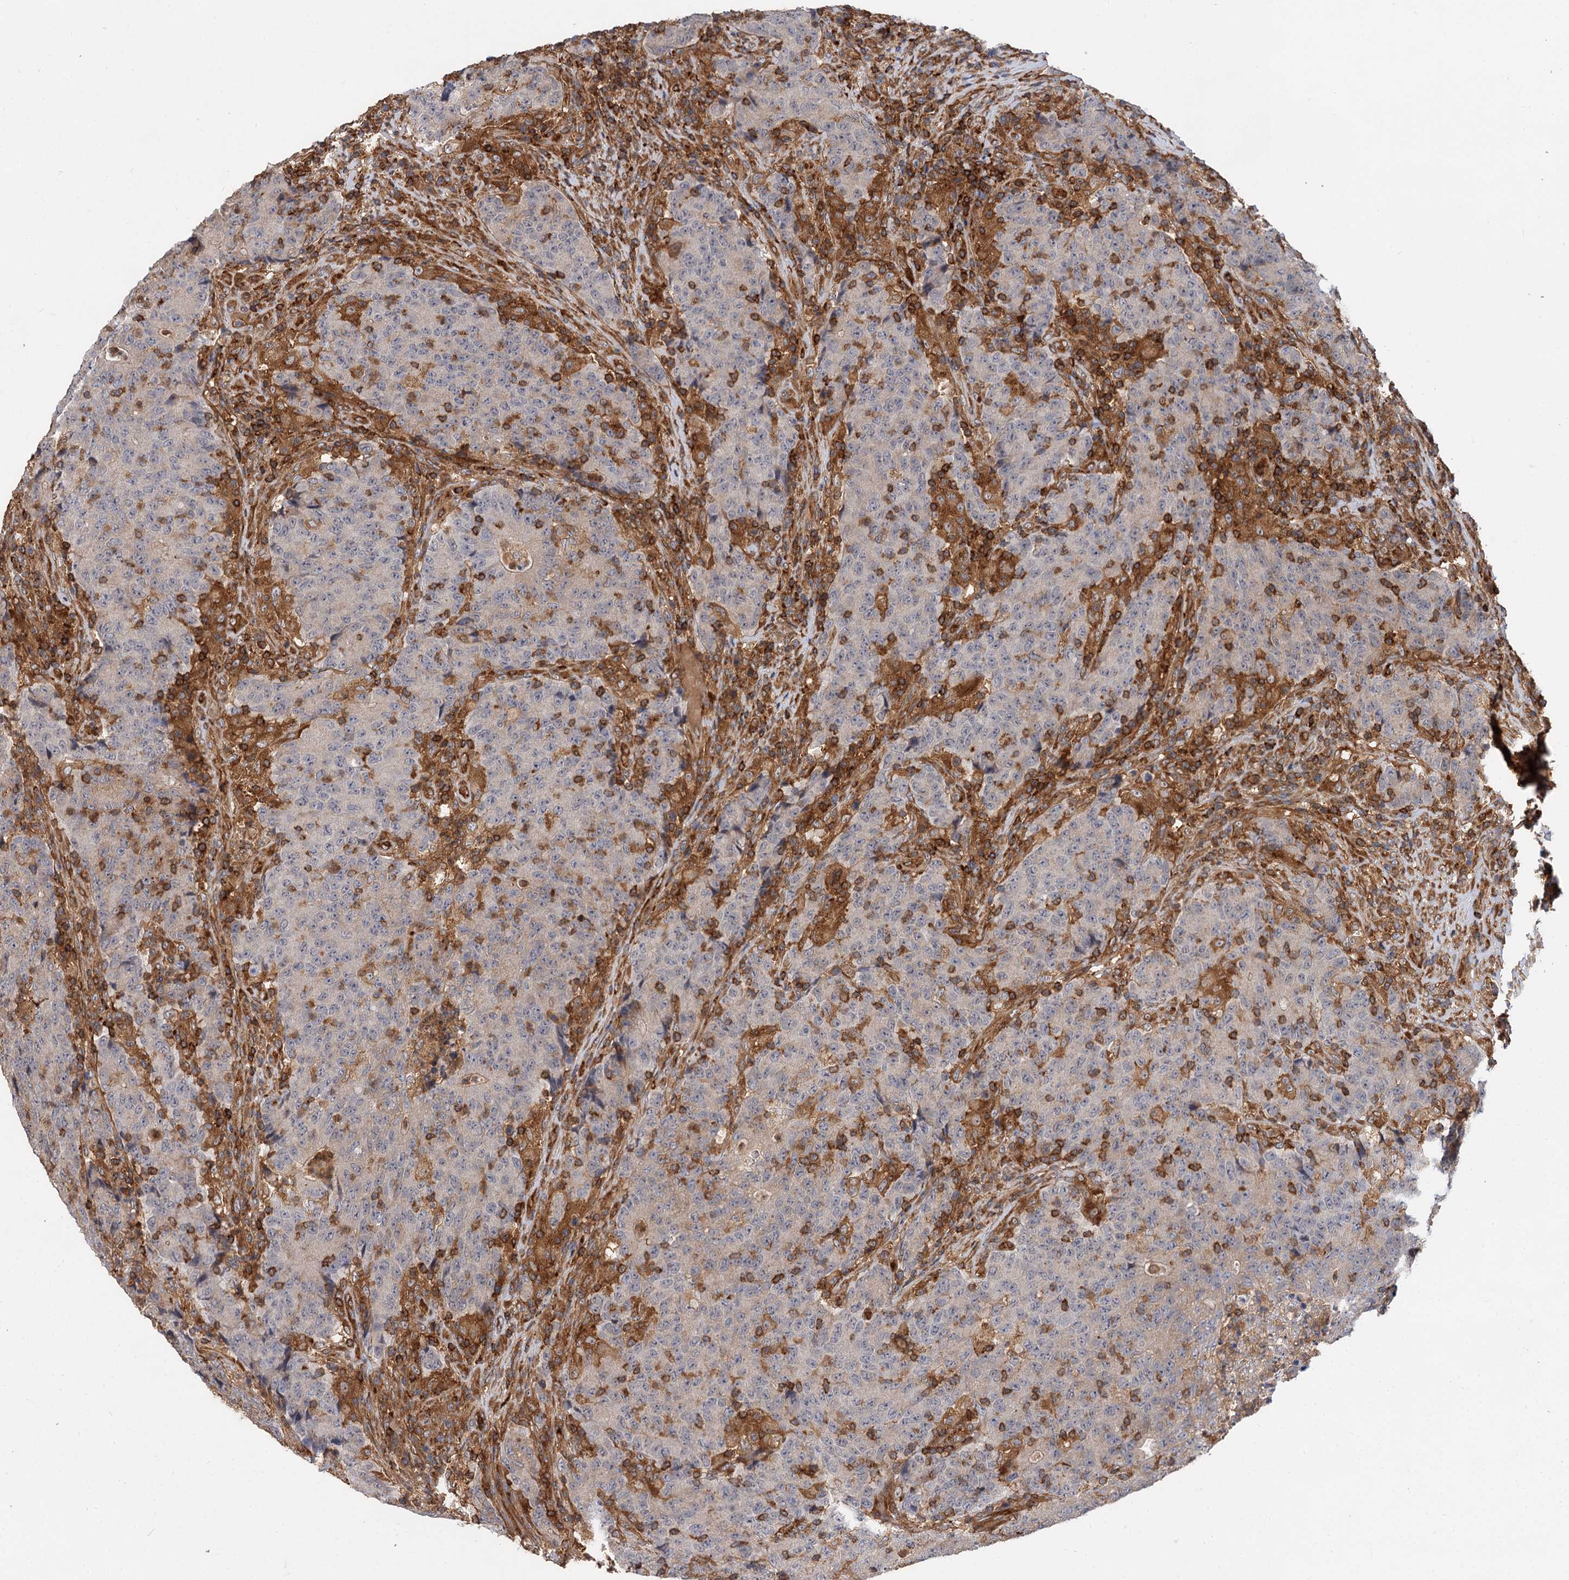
{"staining": {"intensity": "negative", "quantity": "none", "location": "none"}, "tissue": "colorectal cancer", "cell_type": "Tumor cells", "image_type": "cancer", "snomed": [{"axis": "morphology", "description": "Adenocarcinoma, NOS"}, {"axis": "topography", "description": "Colon"}], "caption": "Immunohistochemistry photomicrograph of colorectal cancer stained for a protein (brown), which reveals no positivity in tumor cells.", "gene": "PACS1", "patient": {"sex": "female", "age": 75}}